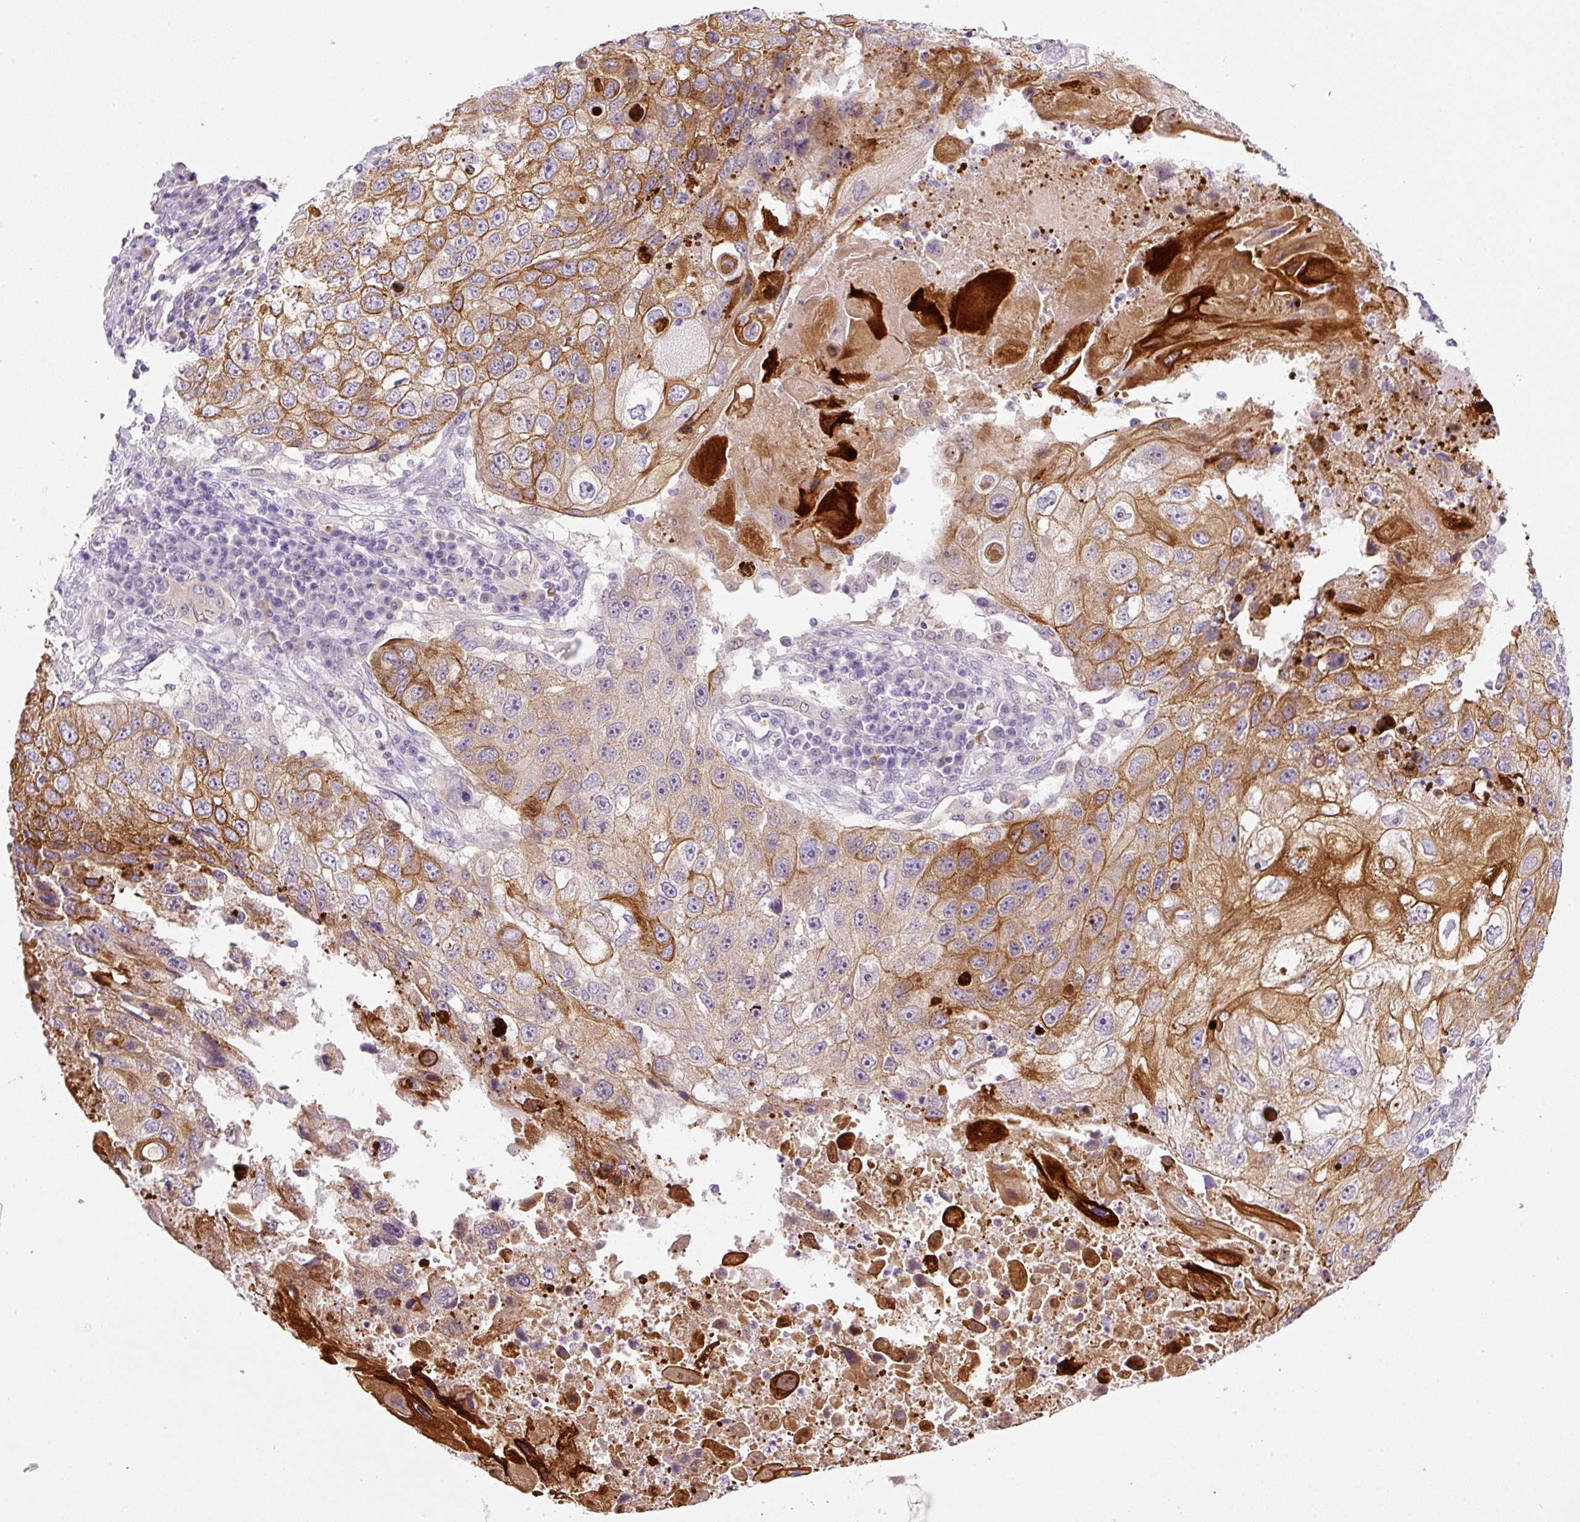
{"staining": {"intensity": "moderate", "quantity": ">75%", "location": "cytoplasmic/membranous"}, "tissue": "lung cancer", "cell_type": "Tumor cells", "image_type": "cancer", "snomed": [{"axis": "morphology", "description": "Squamous cell carcinoma, NOS"}, {"axis": "topography", "description": "Lung"}], "caption": "Protein staining of lung cancer tissue displays moderate cytoplasmic/membranous expression in approximately >75% of tumor cells.", "gene": "SRC", "patient": {"sex": "male", "age": 61}}